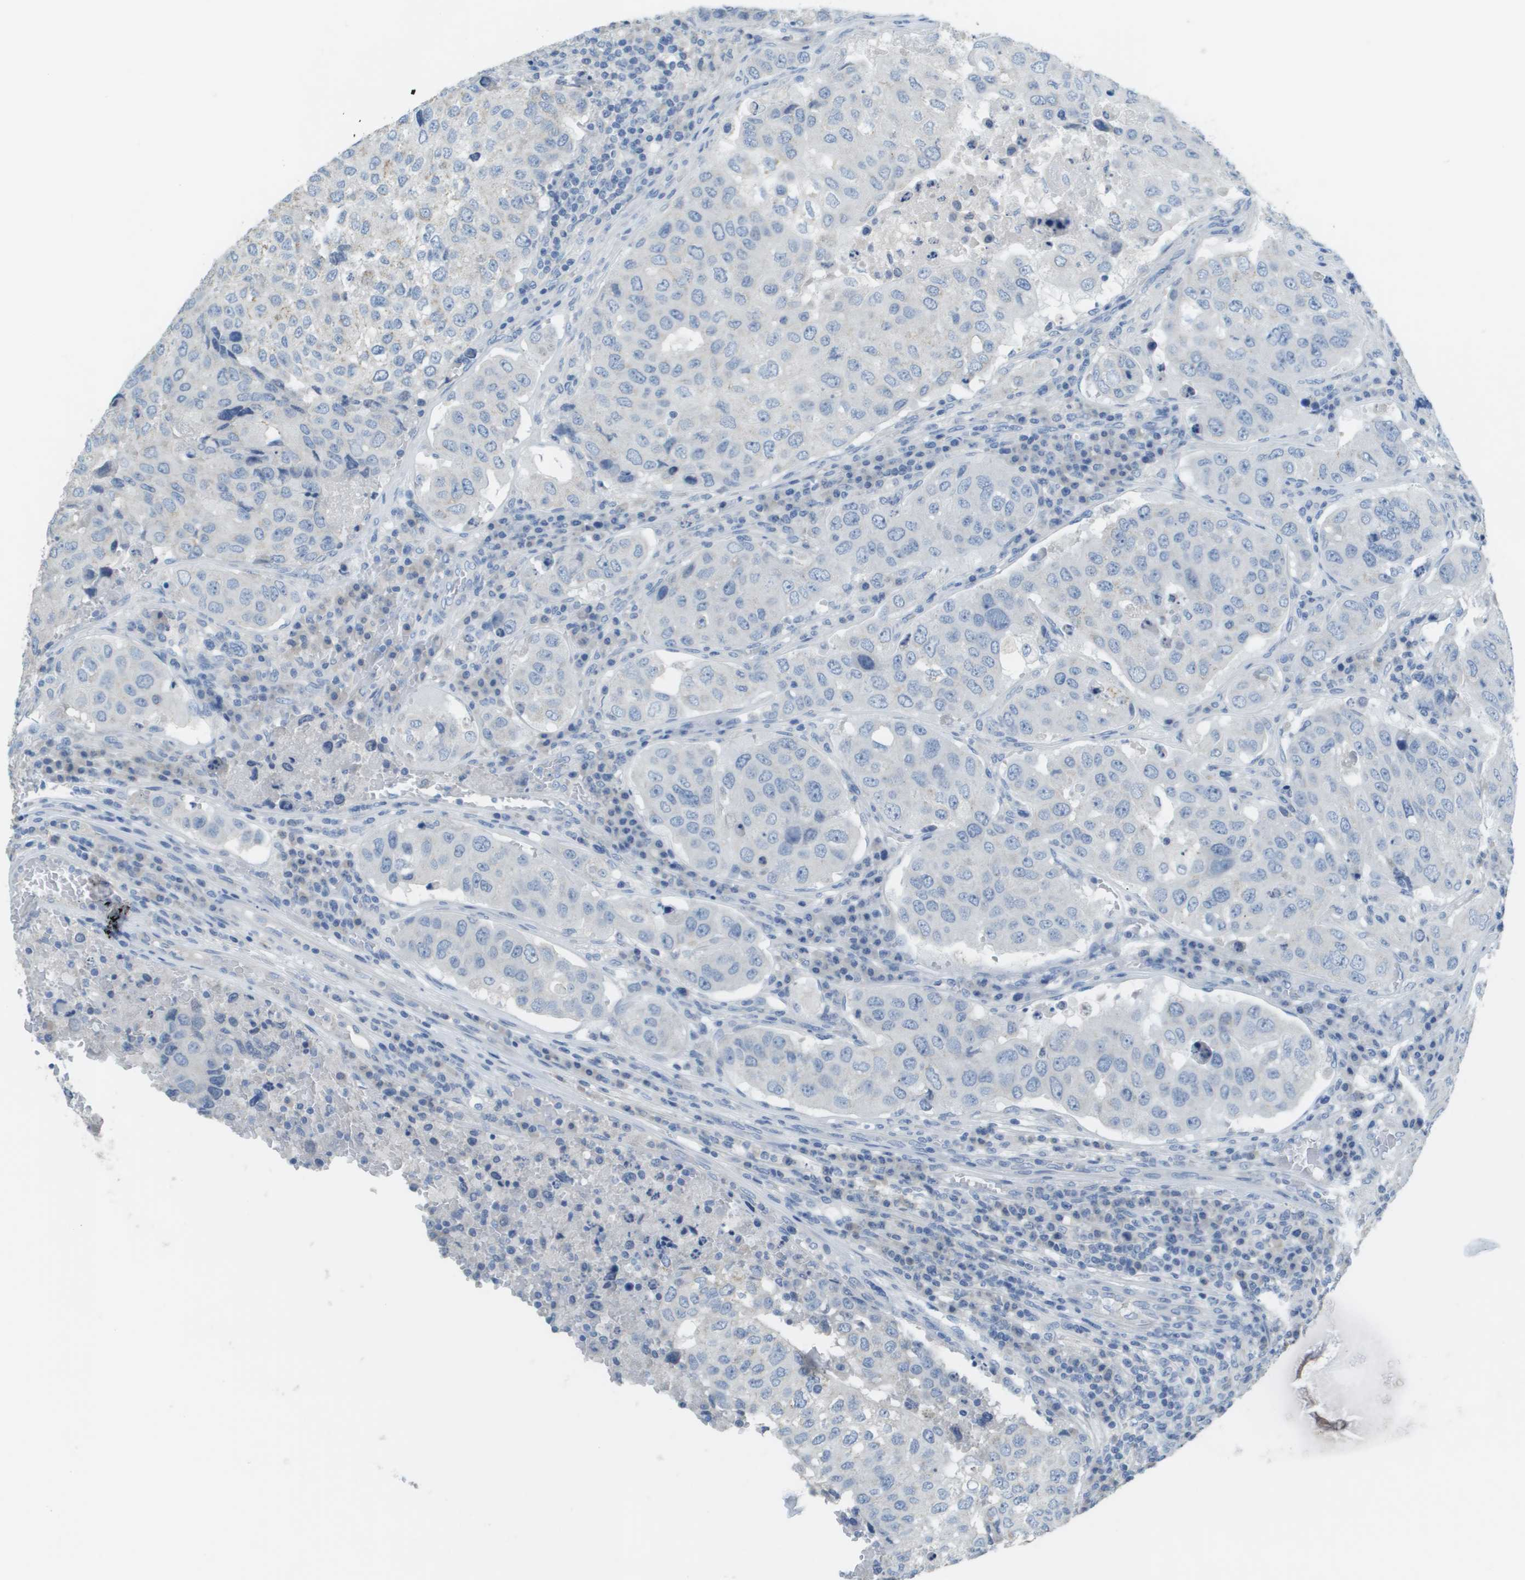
{"staining": {"intensity": "negative", "quantity": "none", "location": "none"}, "tissue": "urothelial cancer", "cell_type": "Tumor cells", "image_type": "cancer", "snomed": [{"axis": "morphology", "description": "Urothelial carcinoma, High grade"}, {"axis": "topography", "description": "Lymph node"}, {"axis": "topography", "description": "Urinary bladder"}], "caption": "DAB (3,3'-diaminobenzidine) immunohistochemical staining of human urothelial cancer displays no significant expression in tumor cells.", "gene": "PTGDR2", "patient": {"sex": "male", "age": 51}}